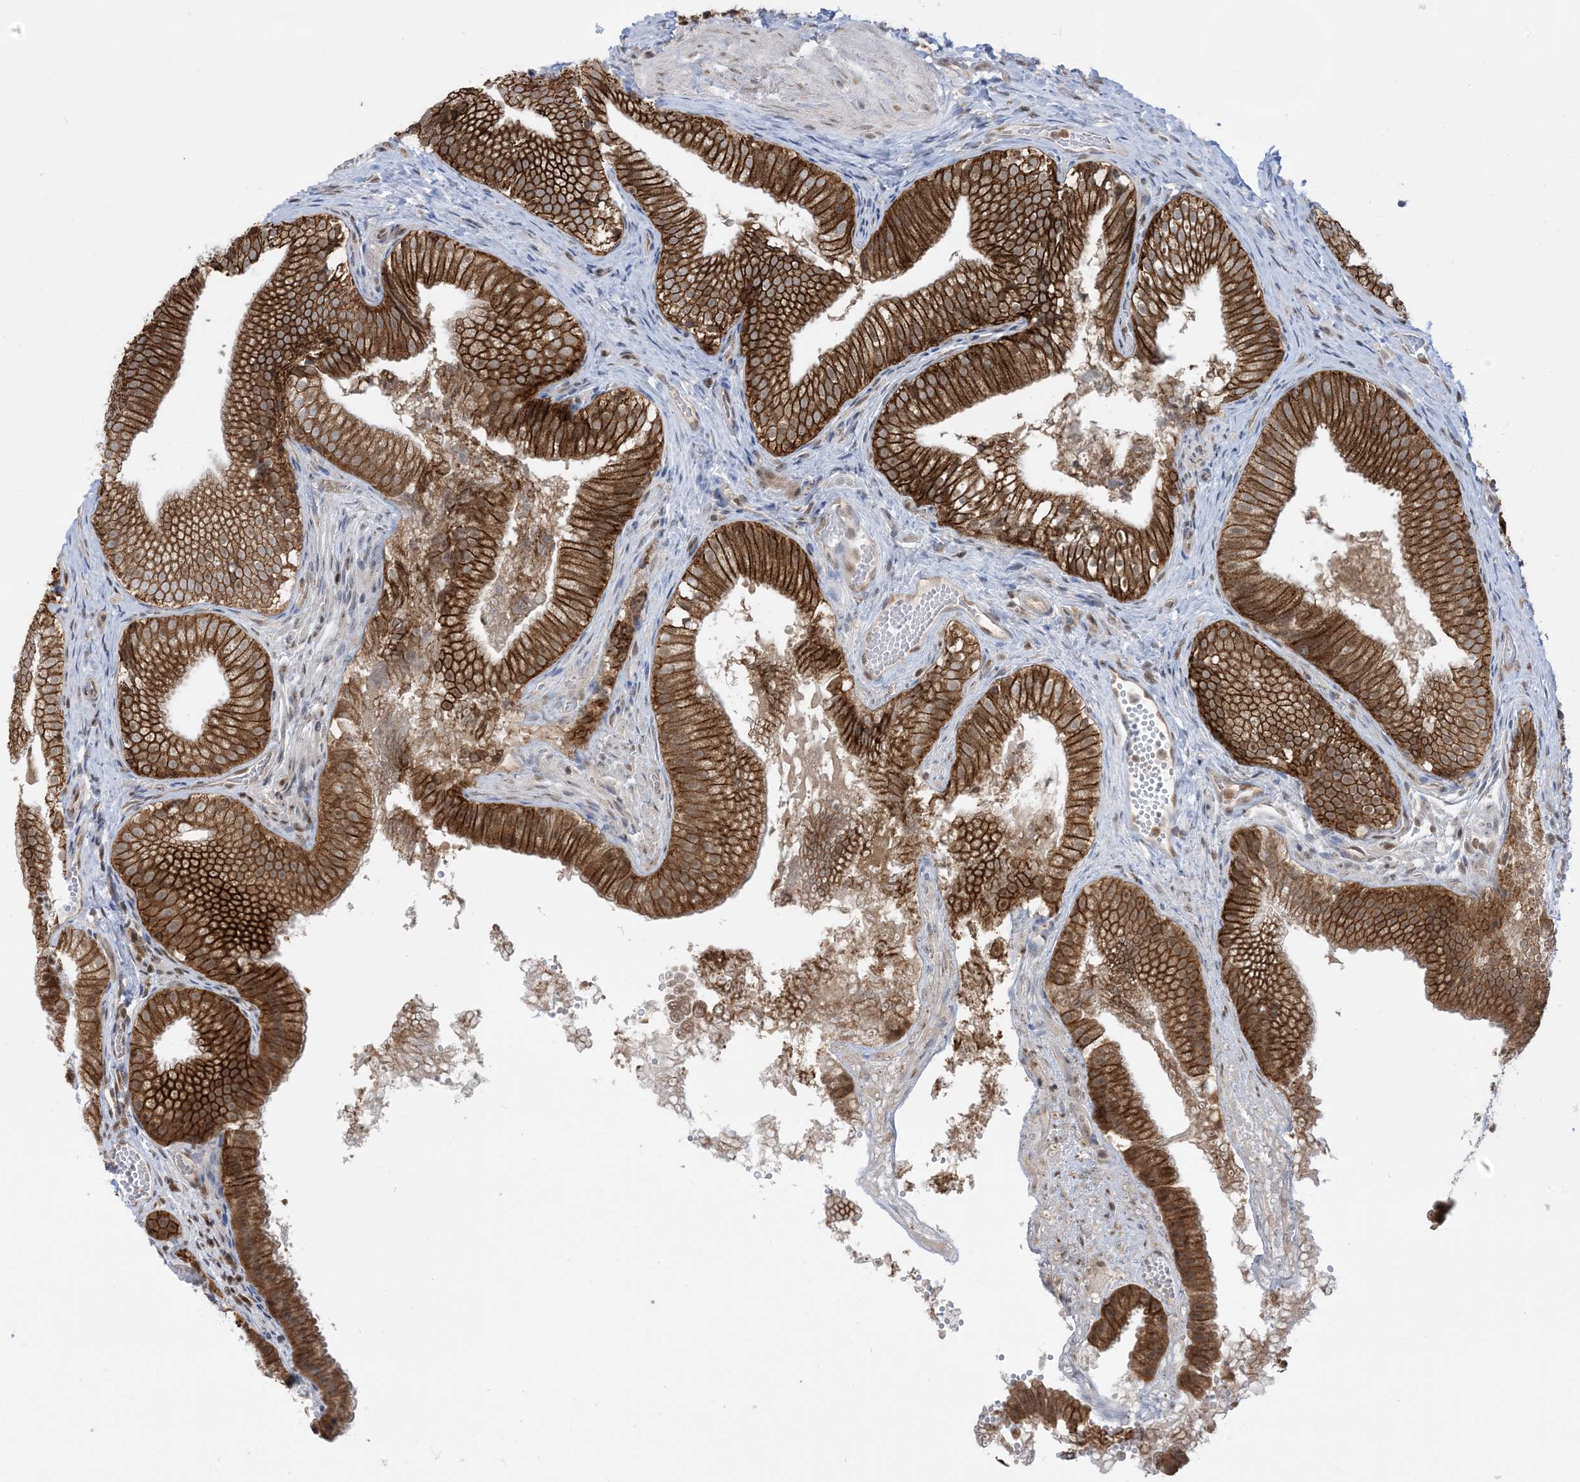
{"staining": {"intensity": "strong", "quantity": ">75%", "location": "cytoplasmic/membranous"}, "tissue": "gallbladder", "cell_type": "Glandular cells", "image_type": "normal", "snomed": [{"axis": "morphology", "description": "Normal tissue, NOS"}, {"axis": "topography", "description": "Gallbladder"}], "caption": "This is a histology image of immunohistochemistry (IHC) staining of unremarkable gallbladder, which shows strong staining in the cytoplasmic/membranous of glandular cells.", "gene": "CASP4", "patient": {"sex": "female", "age": 30}}